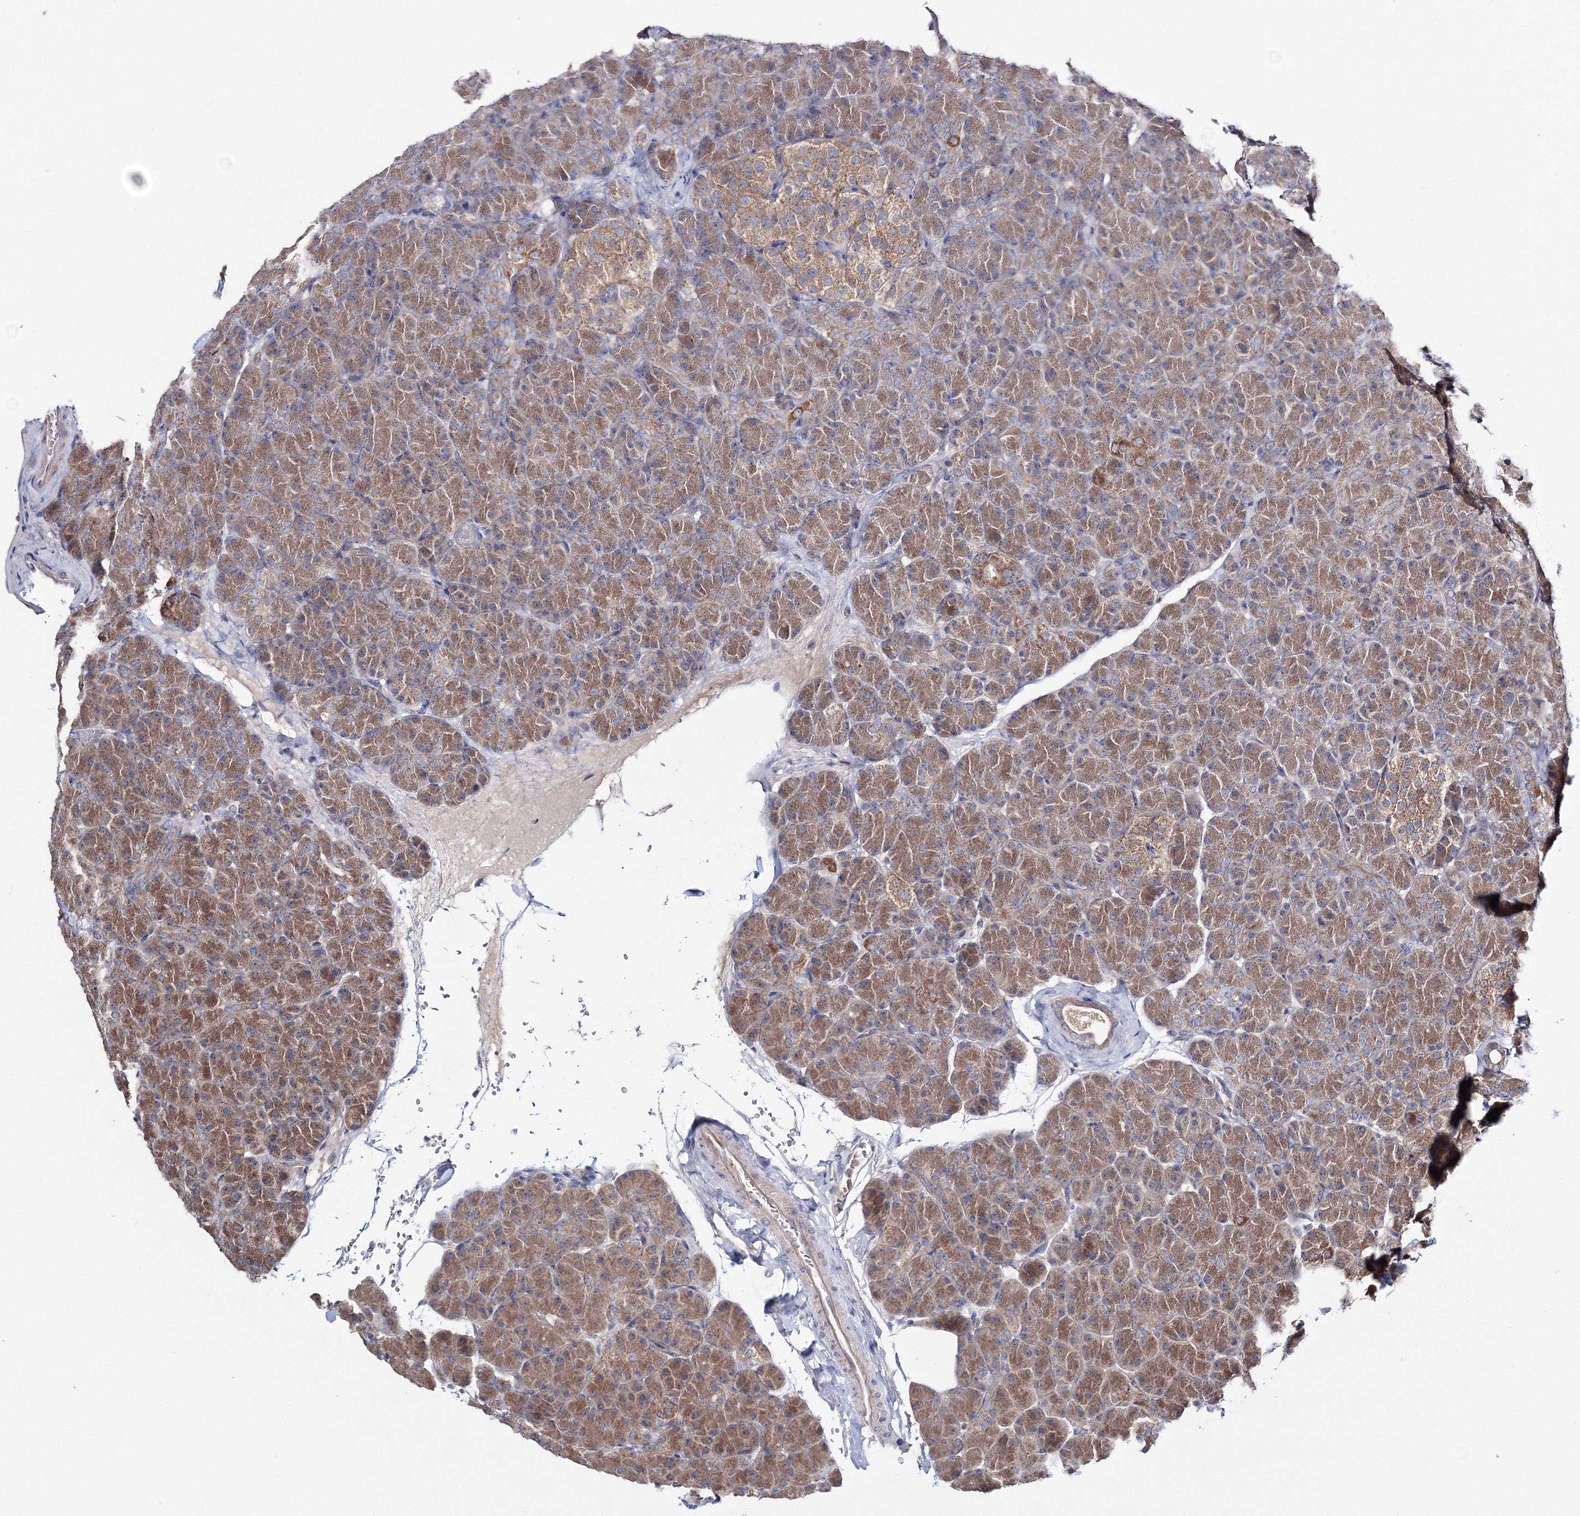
{"staining": {"intensity": "moderate", "quantity": ">75%", "location": "cytoplasmic/membranous"}, "tissue": "pancreas", "cell_type": "Exocrine glandular cells", "image_type": "normal", "snomed": [{"axis": "morphology", "description": "Normal tissue, NOS"}, {"axis": "topography", "description": "Pancreas"}], "caption": "An immunohistochemistry (IHC) photomicrograph of benign tissue is shown. Protein staining in brown highlights moderate cytoplasmic/membranous positivity in pancreas within exocrine glandular cells.", "gene": "PEX13", "patient": {"sex": "female", "age": 43}}